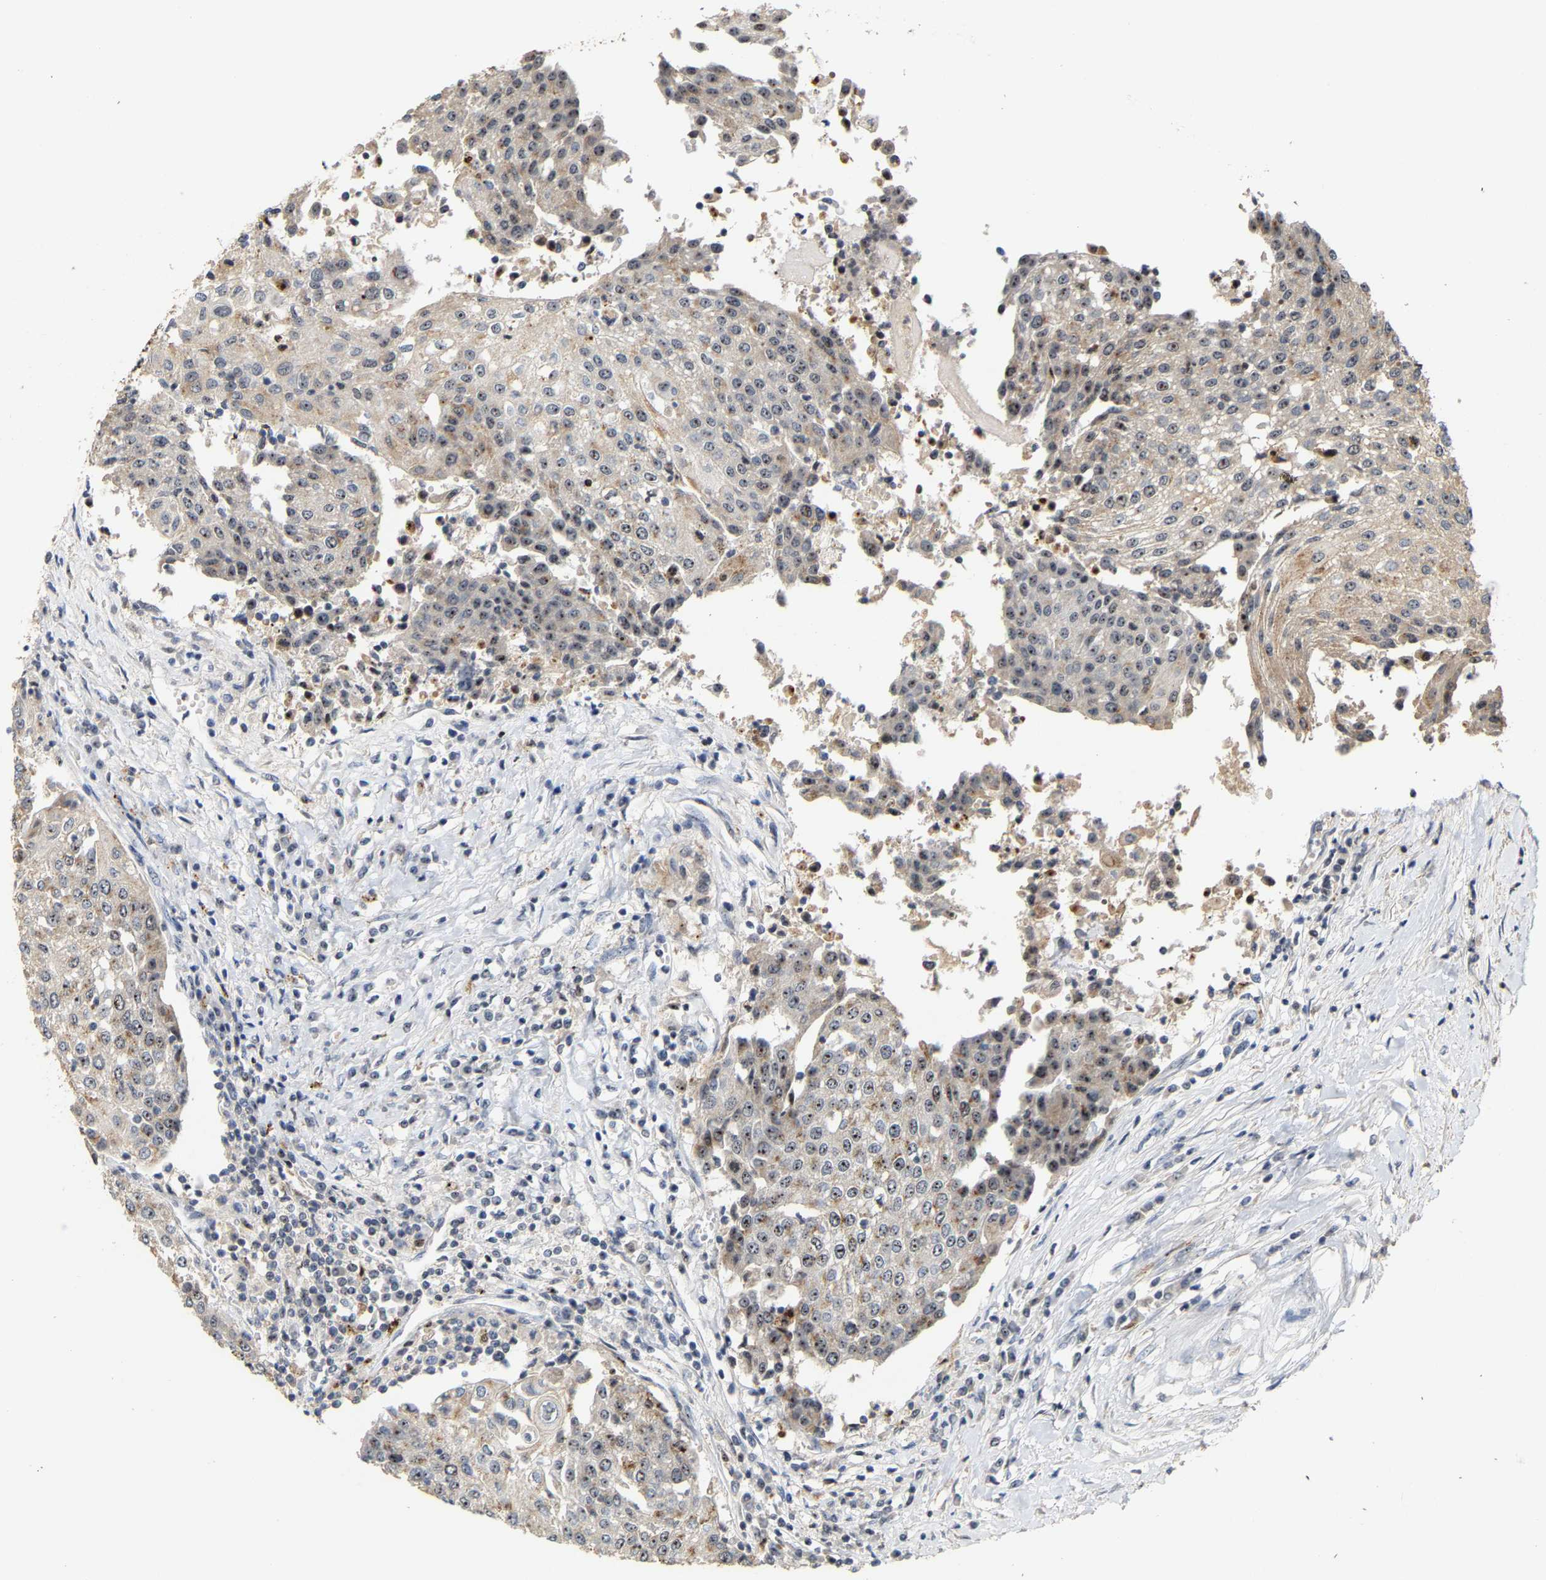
{"staining": {"intensity": "moderate", "quantity": ">75%", "location": "nuclear"}, "tissue": "urothelial cancer", "cell_type": "Tumor cells", "image_type": "cancer", "snomed": [{"axis": "morphology", "description": "Urothelial carcinoma, High grade"}, {"axis": "topography", "description": "Urinary bladder"}], "caption": "A high-resolution image shows immunohistochemistry (IHC) staining of high-grade urothelial carcinoma, which demonstrates moderate nuclear staining in approximately >75% of tumor cells.", "gene": "NOP58", "patient": {"sex": "female", "age": 85}}